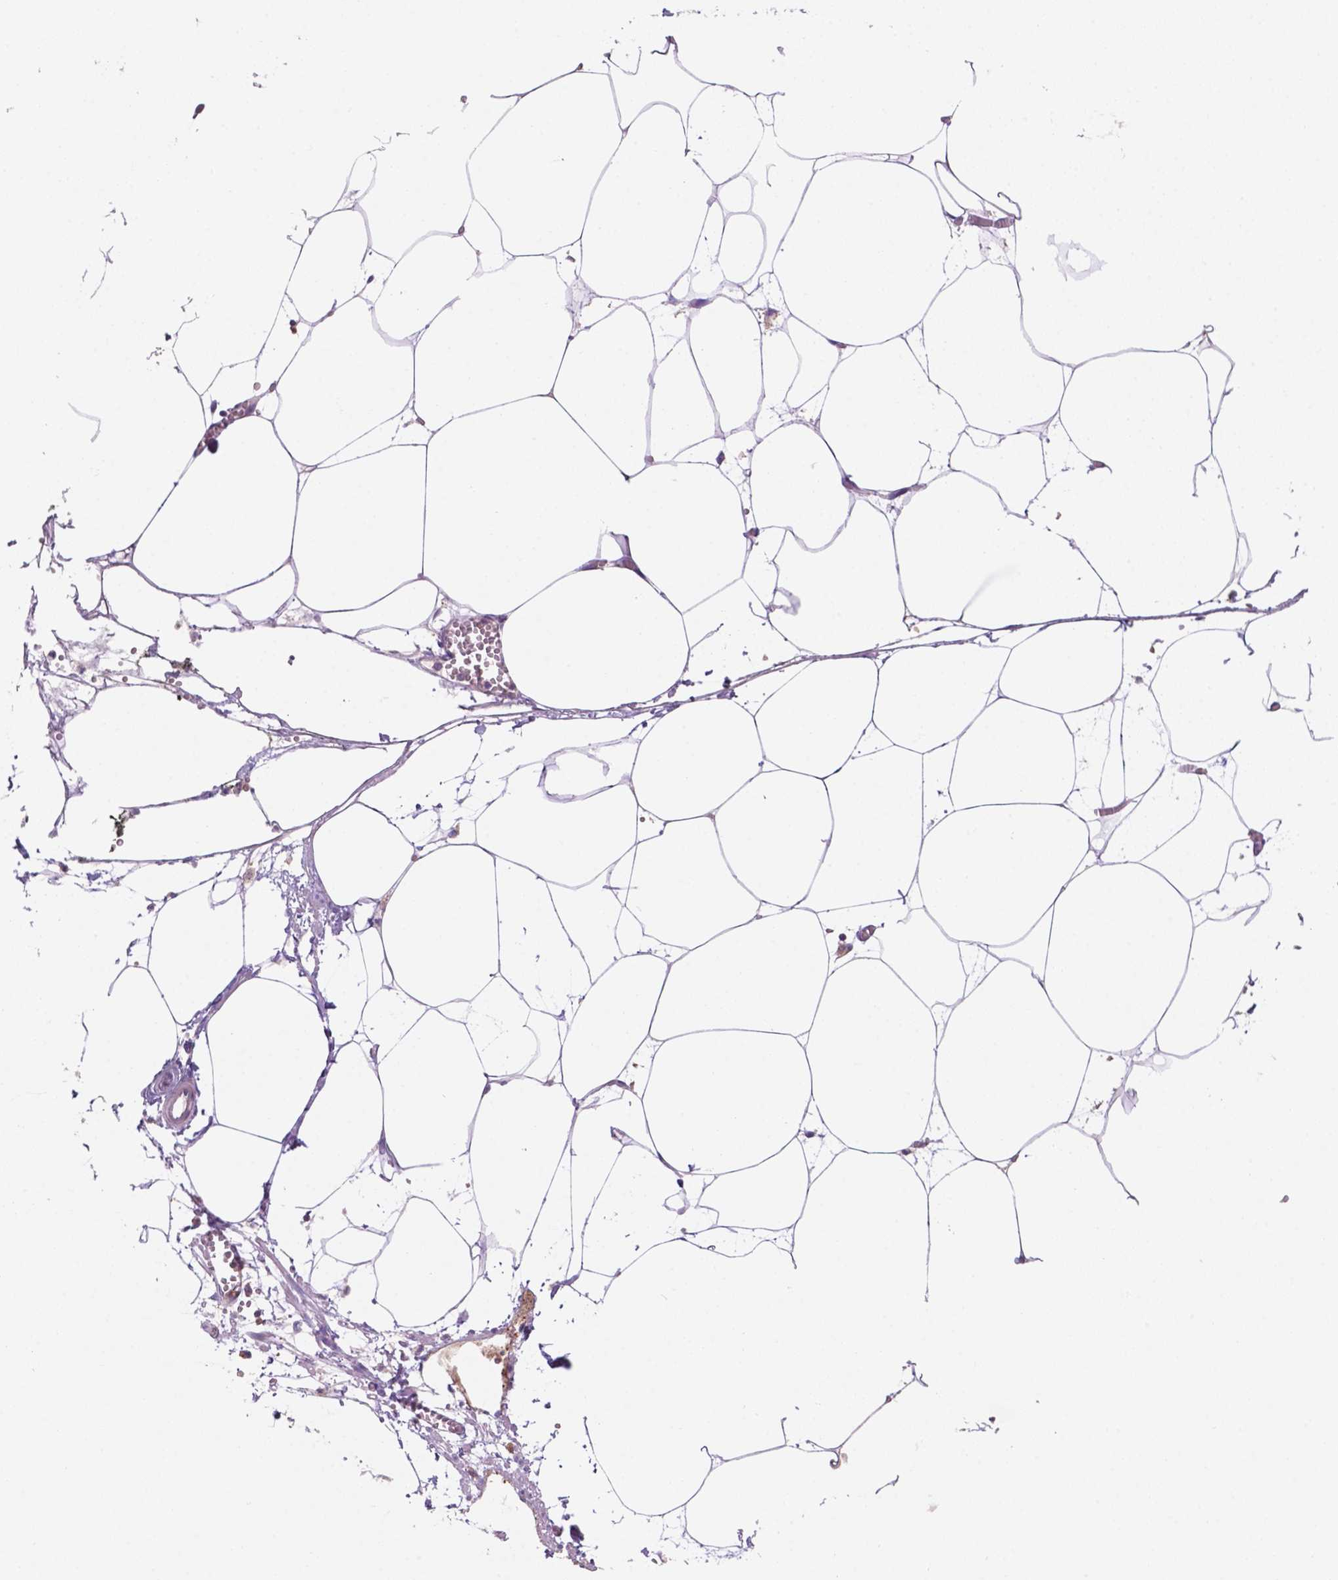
{"staining": {"intensity": "negative", "quantity": "none", "location": "none"}, "tissue": "adipose tissue", "cell_type": "Adipocytes", "image_type": "normal", "snomed": [{"axis": "morphology", "description": "Normal tissue, NOS"}, {"axis": "topography", "description": "Adipose tissue"}, {"axis": "topography", "description": "Pancreas"}, {"axis": "topography", "description": "Peripheral nerve tissue"}], "caption": "Human adipose tissue stained for a protein using immunohistochemistry displays no positivity in adipocytes.", "gene": "MKRN2OS", "patient": {"sex": "female", "age": 58}}